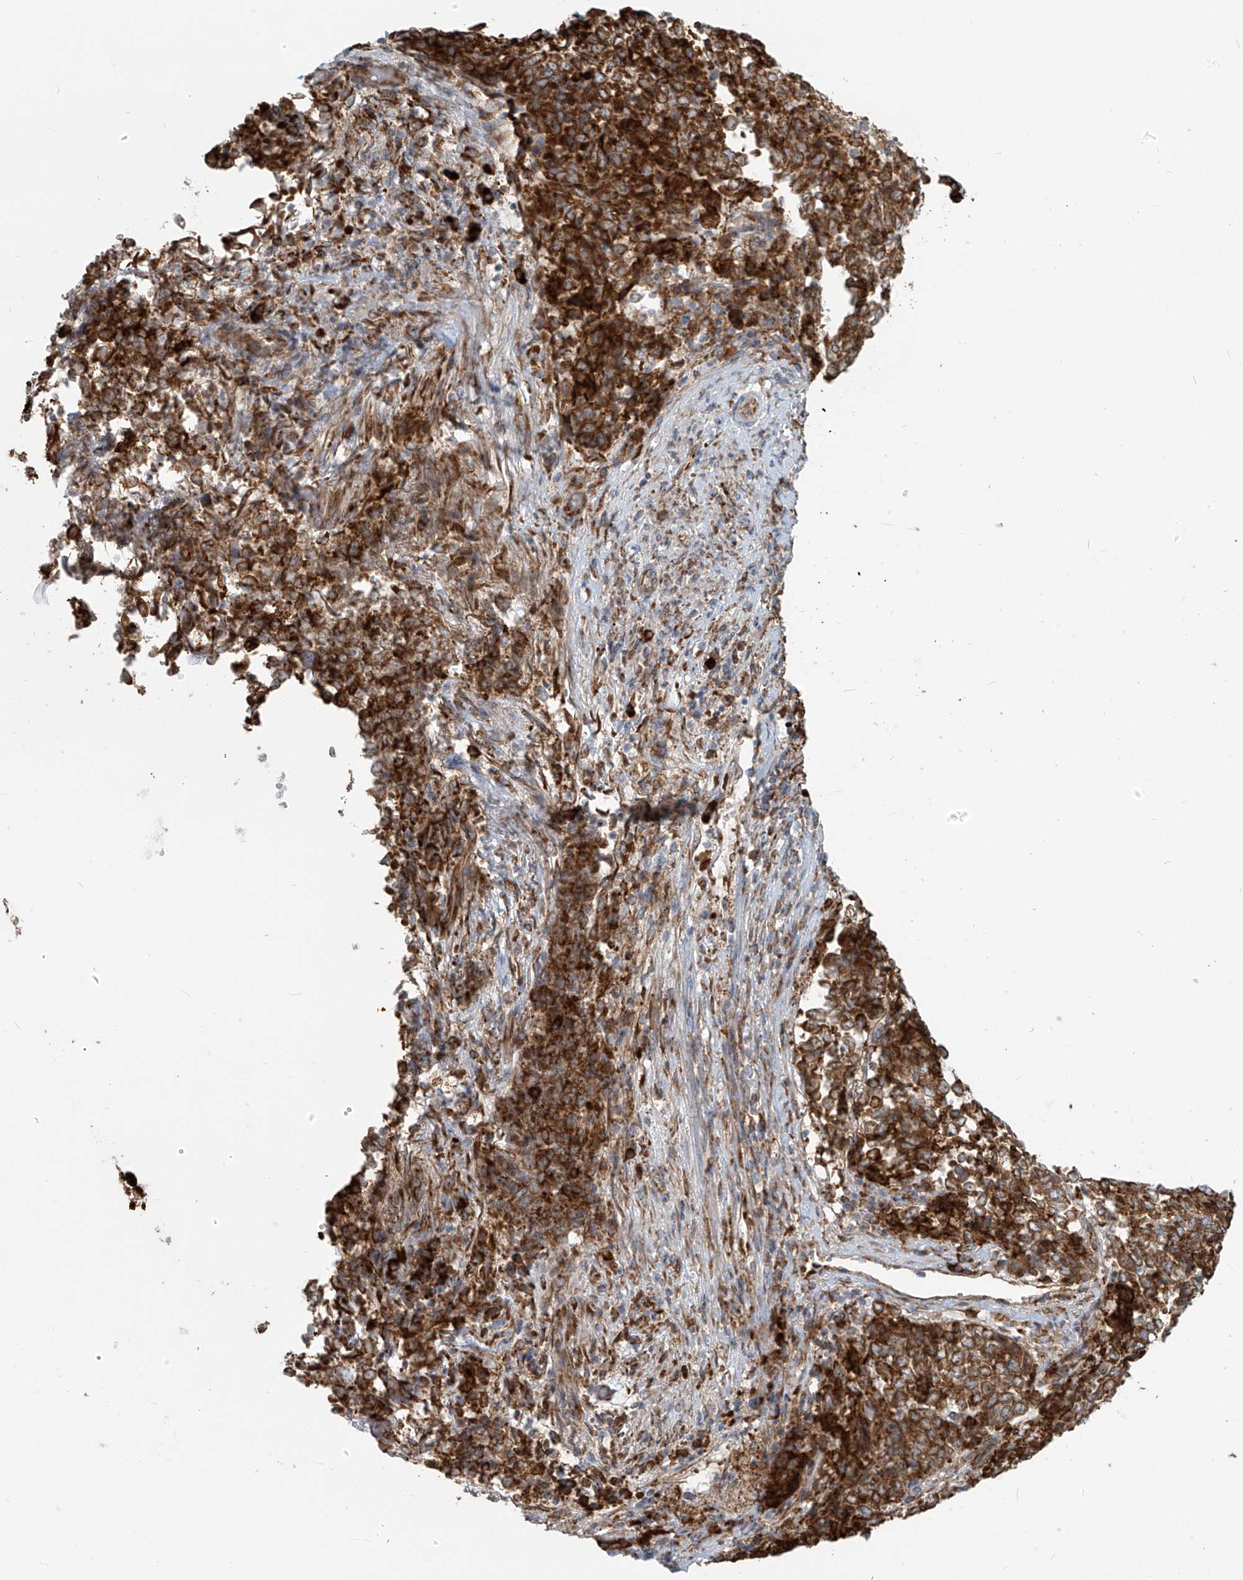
{"staining": {"intensity": "strong", "quantity": ">75%", "location": "cytoplasmic/membranous"}, "tissue": "endometrial cancer", "cell_type": "Tumor cells", "image_type": "cancer", "snomed": [{"axis": "morphology", "description": "Adenocarcinoma, NOS"}, {"axis": "topography", "description": "Endometrium"}], "caption": "A high-resolution micrograph shows immunohistochemistry staining of endometrial cancer (adenocarcinoma), which shows strong cytoplasmic/membranous staining in about >75% of tumor cells.", "gene": "KATNIP", "patient": {"sex": "female", "age": 80}}